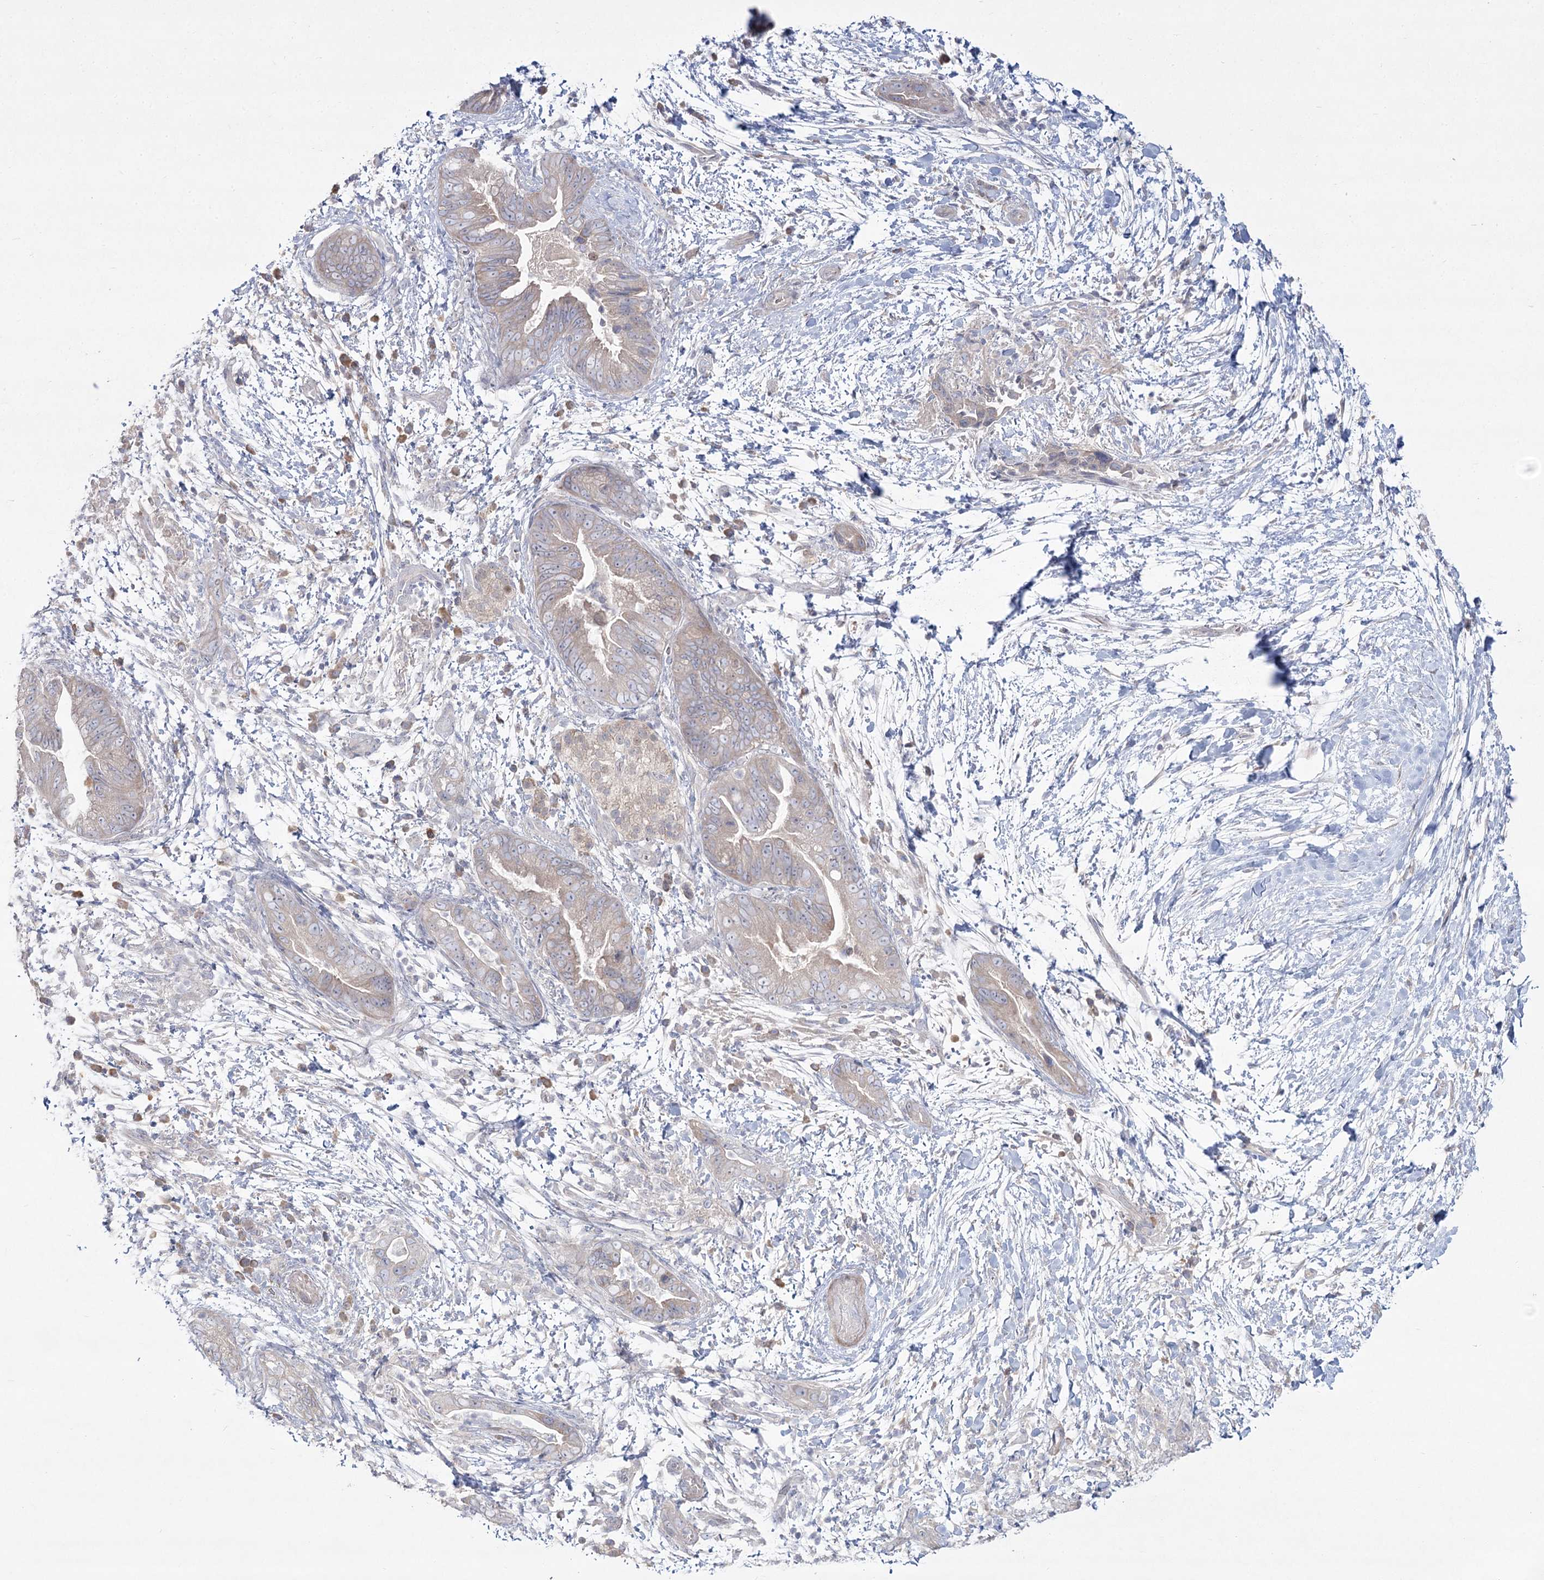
{"staining": {"intensity": "negative", "quantity": "none", "location": "none"}, "tissue": "pancreatic cancer", "cell_type": "Tumor cells", "image_type": "cancer", "snomed": [{"axis": "morphology", "description": "Adenocarcinoma, NOS"}, {"axis": "topography", "description": "Pancreas"}], "caption": "The IHC histopathology image has no significant staining in tumor cells of pancreatic cancer (adenocarcinoma) tissue. (Brightfield microscopy of DAB (3,3'-diaminobenzidine) immunohistochemistry (IHC) at high magnification).", "gene": "CAMTA1", "patient": {"sex": "male", "age": 75}}